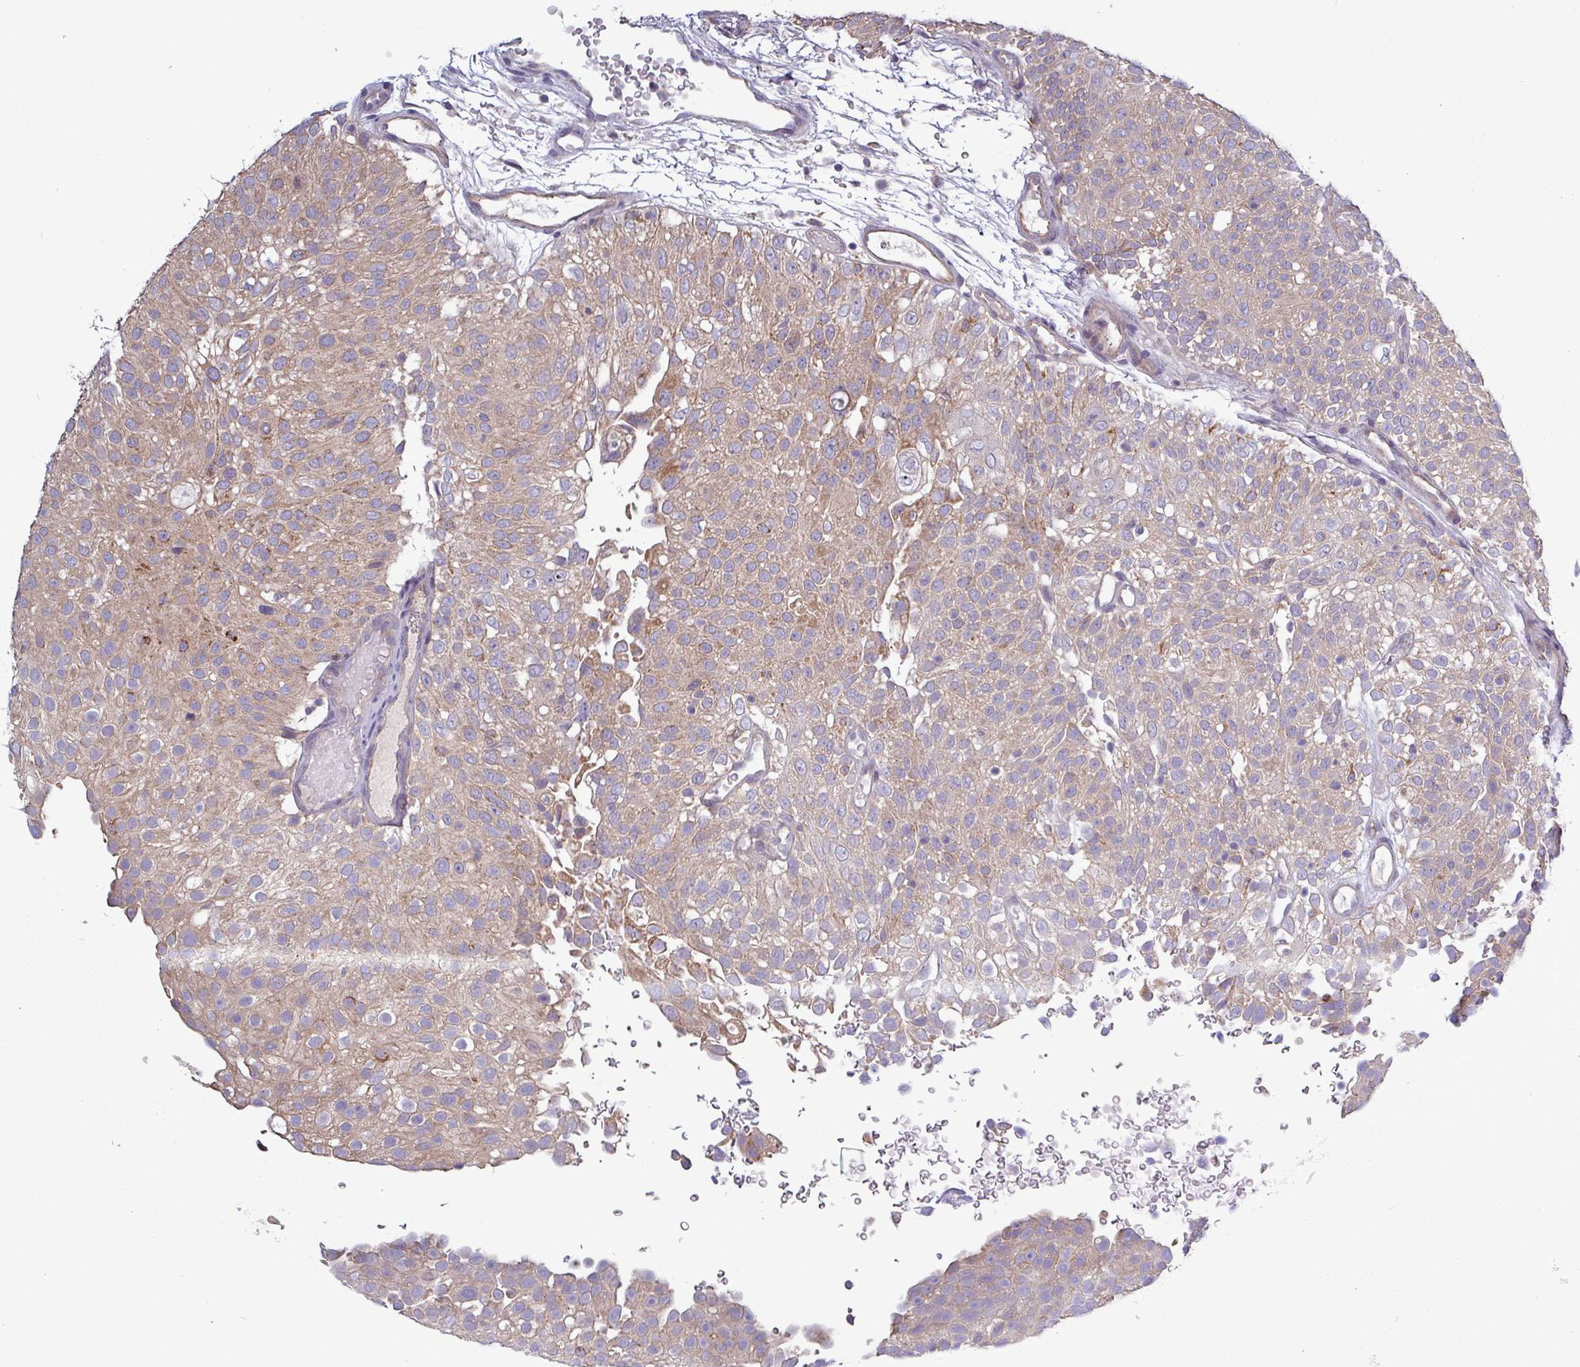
{"staining": {"intensity": "weak", "quantity": "25%-75%", "location": "cytoplasmic/membranous"}, "tissue": "urothelial cancer", "cell_type": "Tumor cells", "image_type": "cancer", "snomed": [{"axis": "morphology", "description": "Urothelial carcinoma, Low grade"}, {"axis": "topography", "description": "Urinary bladder"}], "caption": "A histopathology image showing weak cytoplasmic/membranous expression in about 25%-75% of tumor cells in urothelial cancer, as visualized by brown immunohistochemical staining.", "gene": "PLIN2", "patient": {"sex": "male", "age": 78}}